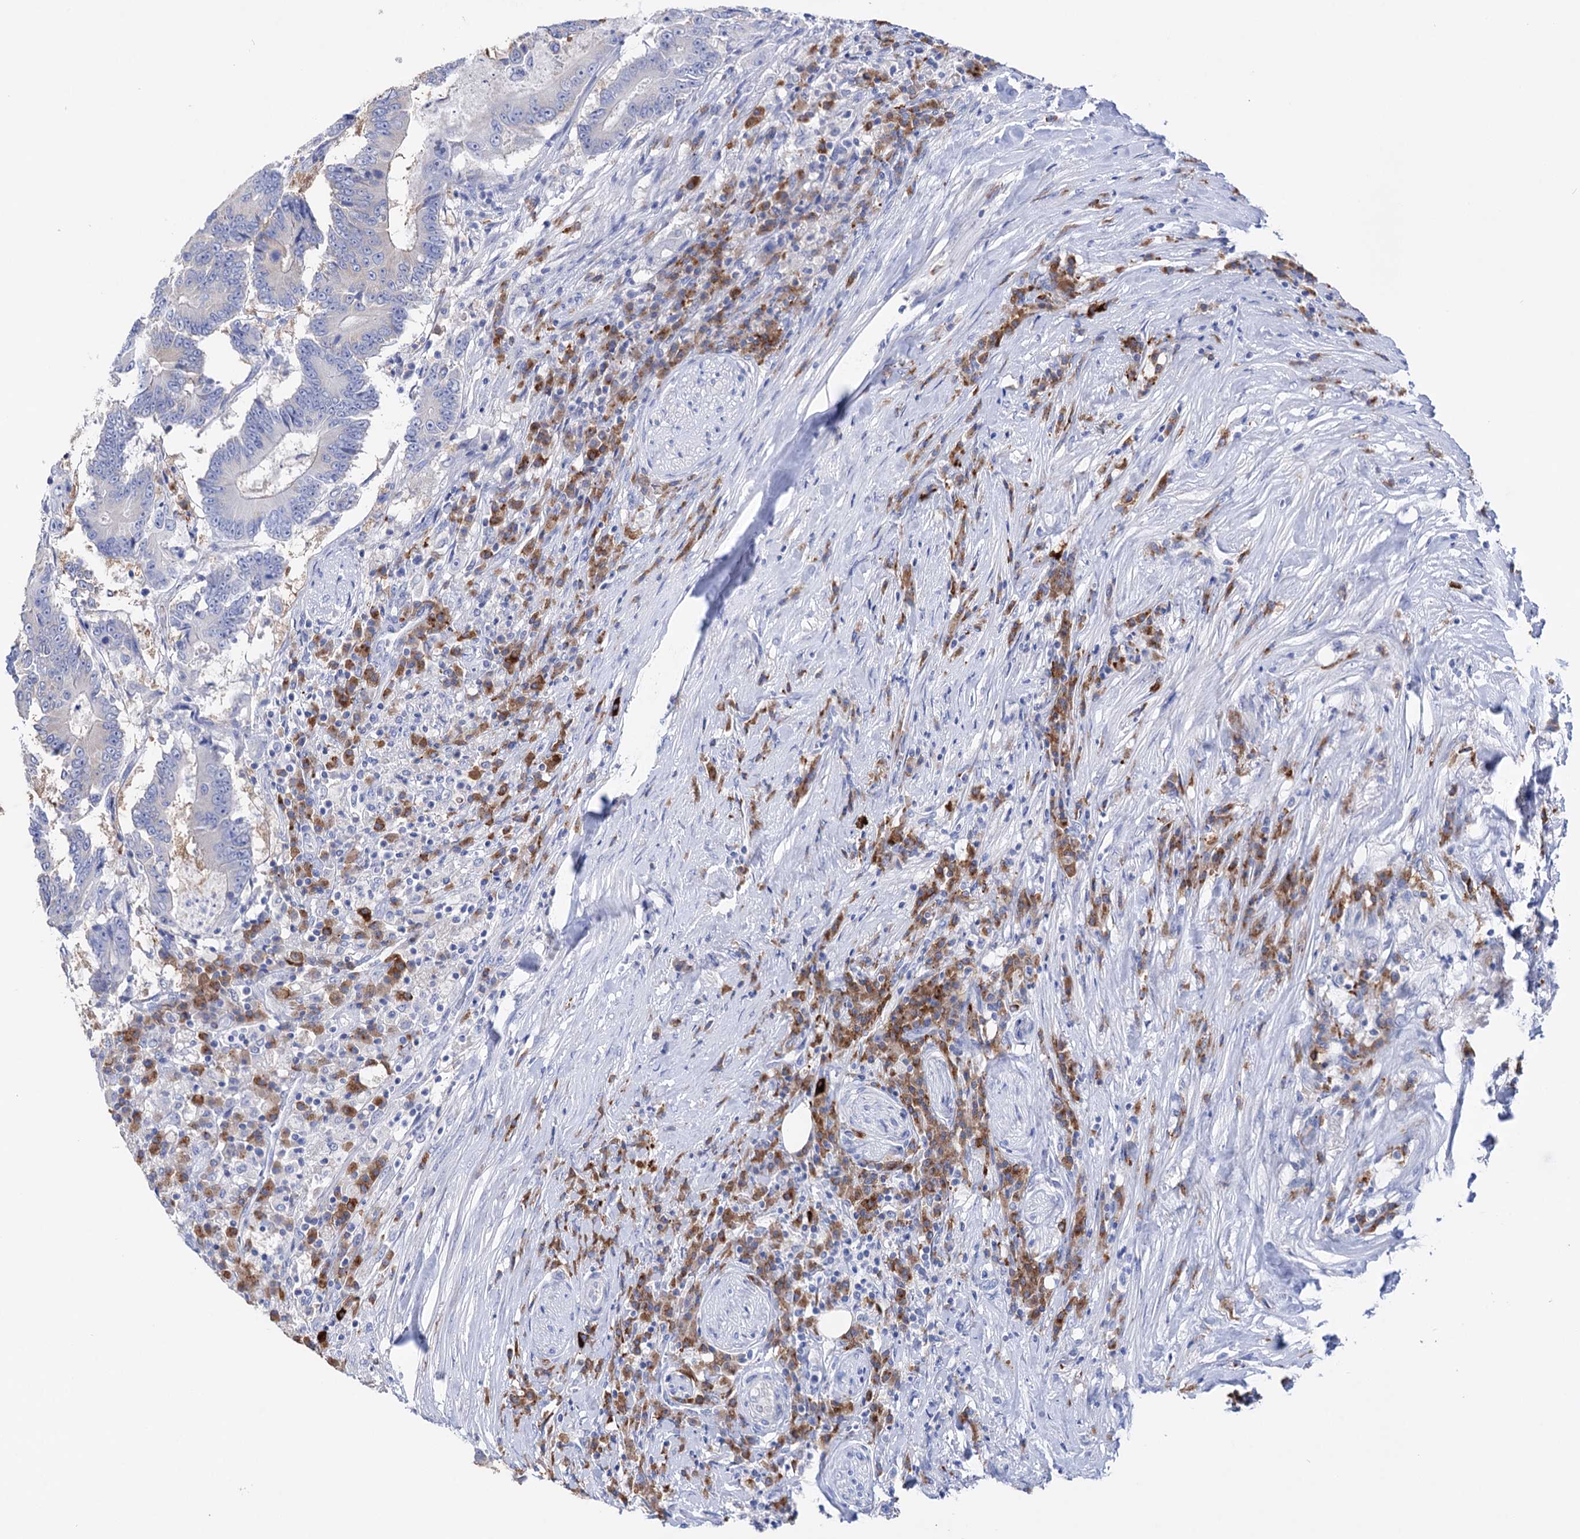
{"staining": {"intensity": "negative", "quantity": "none", "location": "none"}, "tissue": "colorectal cancer", "cell_type": "Tumor cells", "image_type": "cancer", "snomed": [{"axis": "morphology", "description": "Adenocarcinoma, NOS"}, {"axis": "topography", "description": "Colon"}], "caption": "This is a photomicrograph of immunohistochemistry staining of colorectal cancer (adenocarcinoma), which shows no staining in tumor cells. (Brightfield microscopy of DAB immunohistochemistry (IHC) at high magnification).", "gene": "BBS4", "patient": {"sex": "male", "age": 83}}